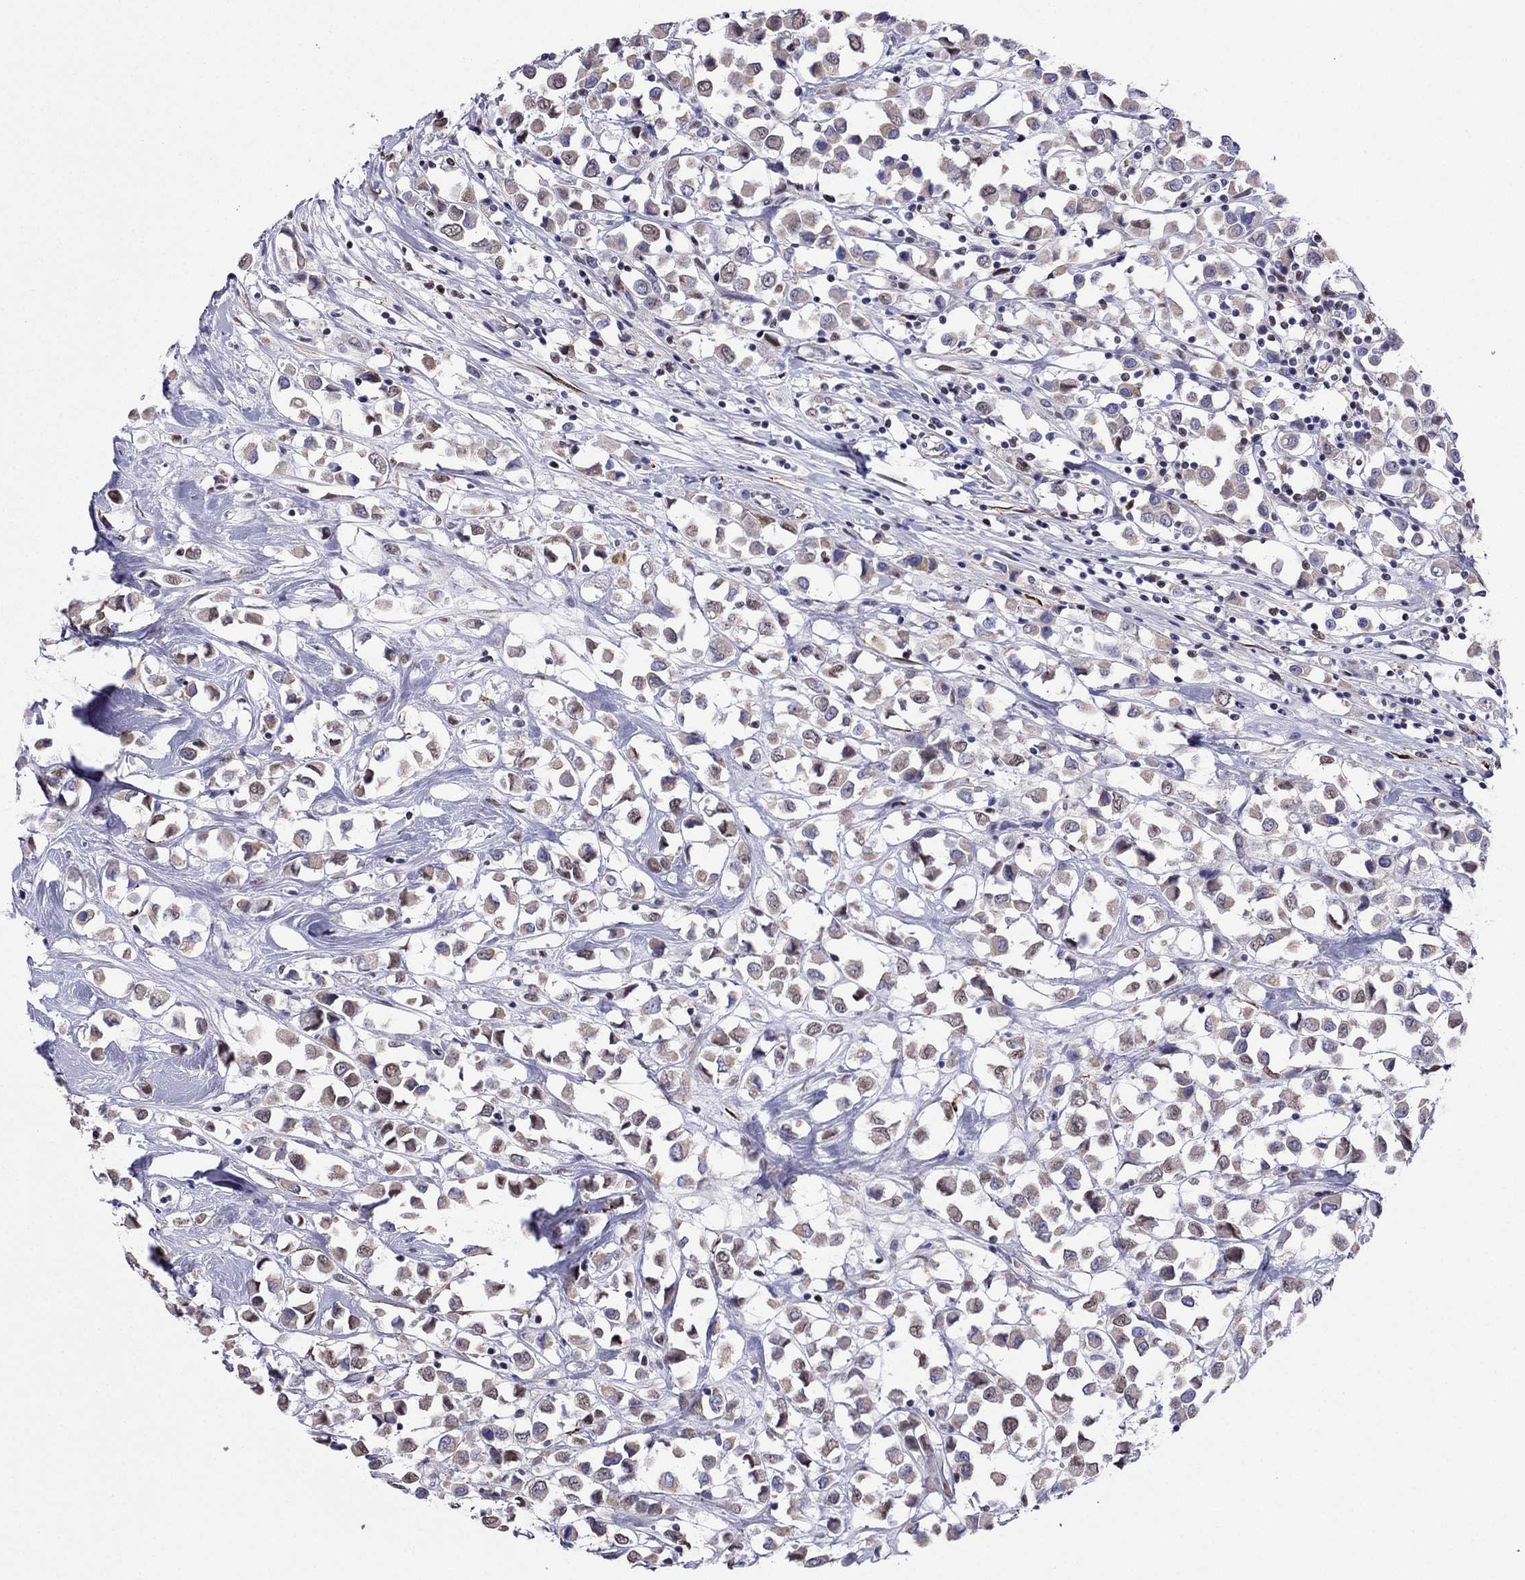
{"staining": {"intensity": "weak", "quantity": "<25%", "location": "cytoplasmic/membranous"}, "tissue": "breast cancer", "cell_type": "Tumor cells", "image_type": "cancer", "snomed": [{"axis": "morphology", "description": "Duct carcinoma"}, {"axis": "topography", "description": "Breast"}], "caption": "Human breast cancer stained for a protein using immunohistochemistry (IHC) displays no expression in tumor cells.", "gene": "PPM1G", "patient": {"sex": "female", "age": 61}}